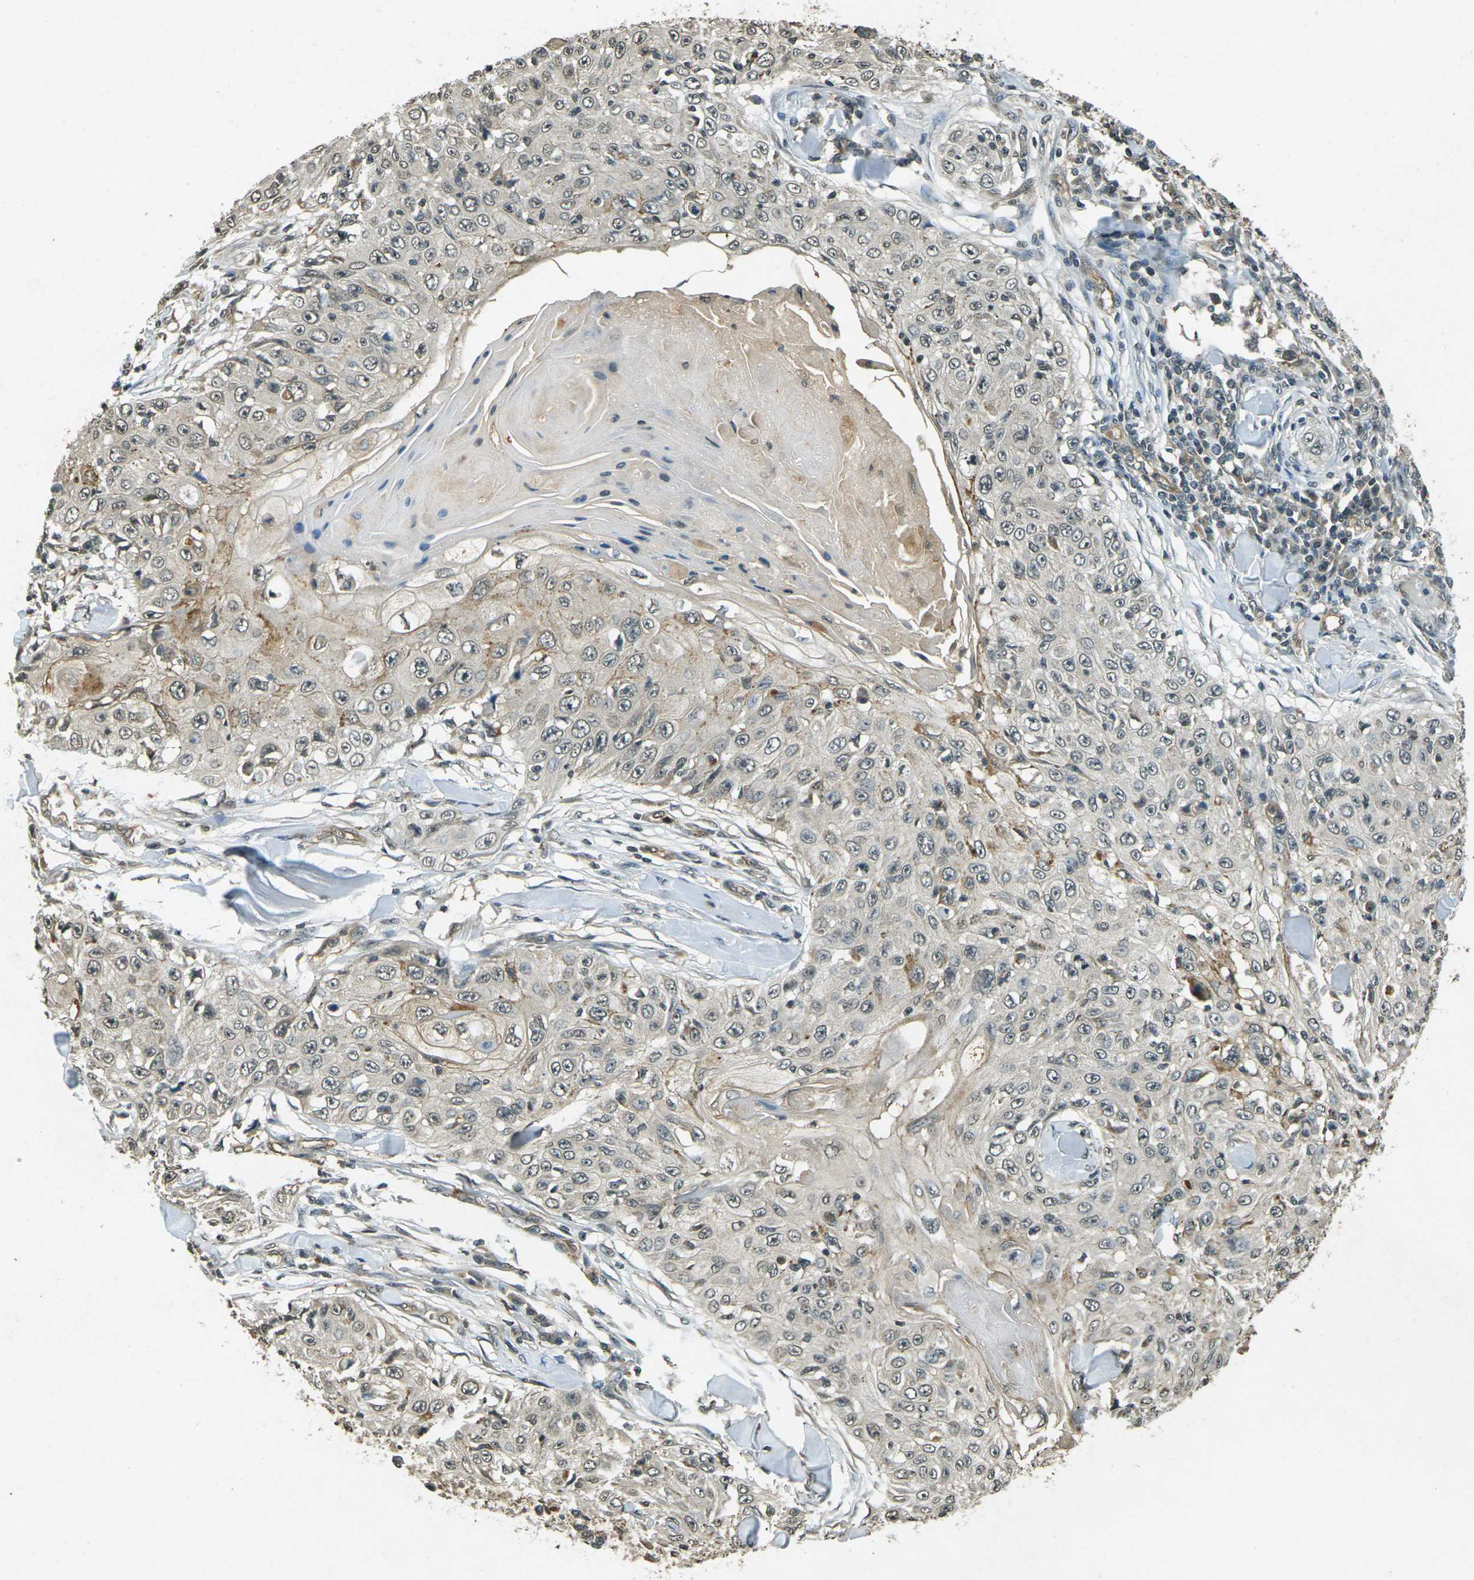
{"staining": {"intensity": "negative", "quantity": "none", "location": "none"}, "tissue": "skin cancer", "cell_type": "Tumor cells", "image_type": "cancer", "snomed": [{"axis": "morphology", "description": "Squamous cell carcinoma, NOS"}, {"axis": "topography", "description": "Skin"}], "caption": "Tumor cells are negative for protein expression in human skin cancer.", "gene": "PDE2A", "patient": {"sex": "male", "age": 86}}